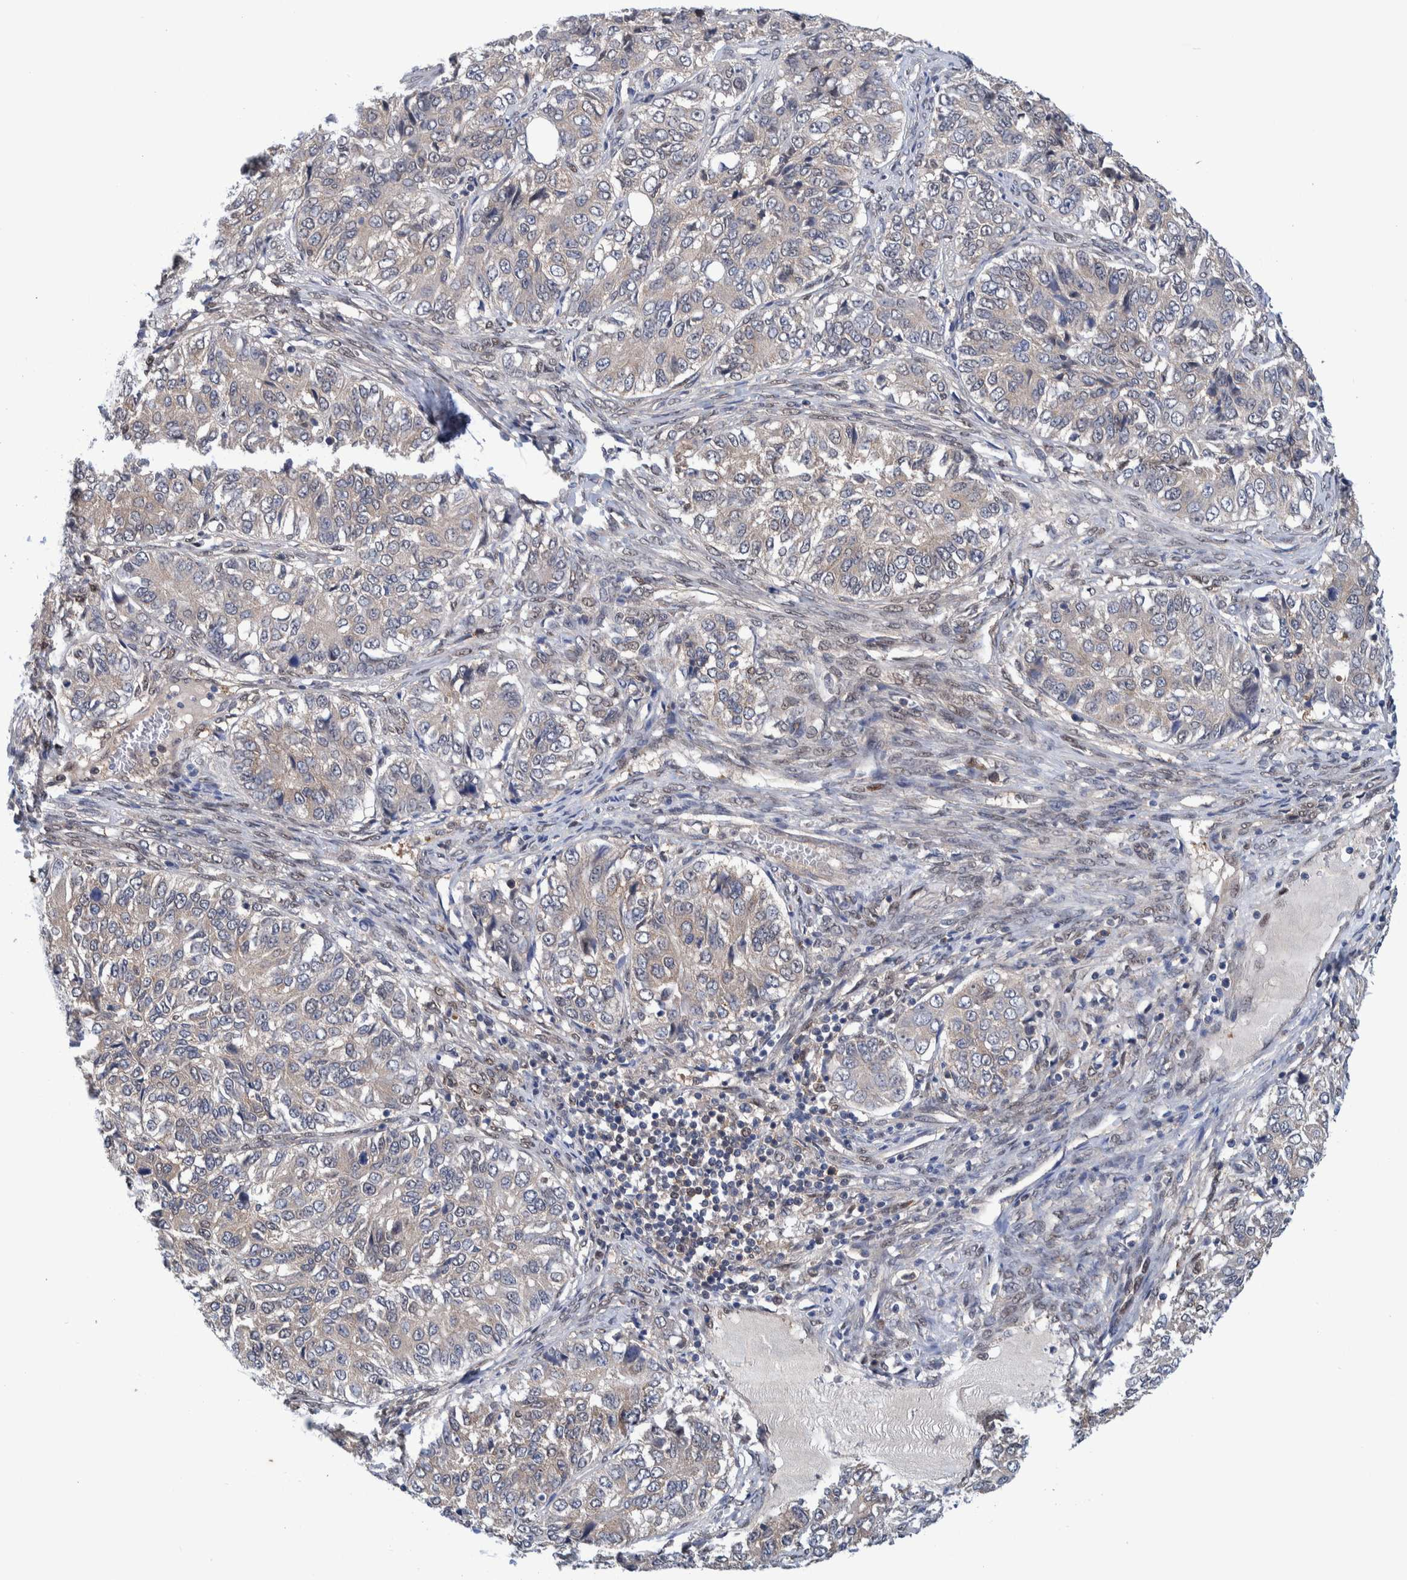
{"staining": {"intensity": "weak", "quantity": "<25%", "location": "cytoplasmic/membranous"}, "tissue": "ovarian cancer", "cell_type": "Tumor cells", "image_type": "cancer", "snomed": [{"axis": "morphology", "description": "Carcinoma, endometroid"}, {"axis": "topography", "description": "Ovary"}], "caption": "Immunohistochemical staining of human ovarian cancer (endometroid carcinoma) exhibits no significant expression in tumor cells.", "gene": "PFAS", "patient": {"sex": "female", "age": 51}}